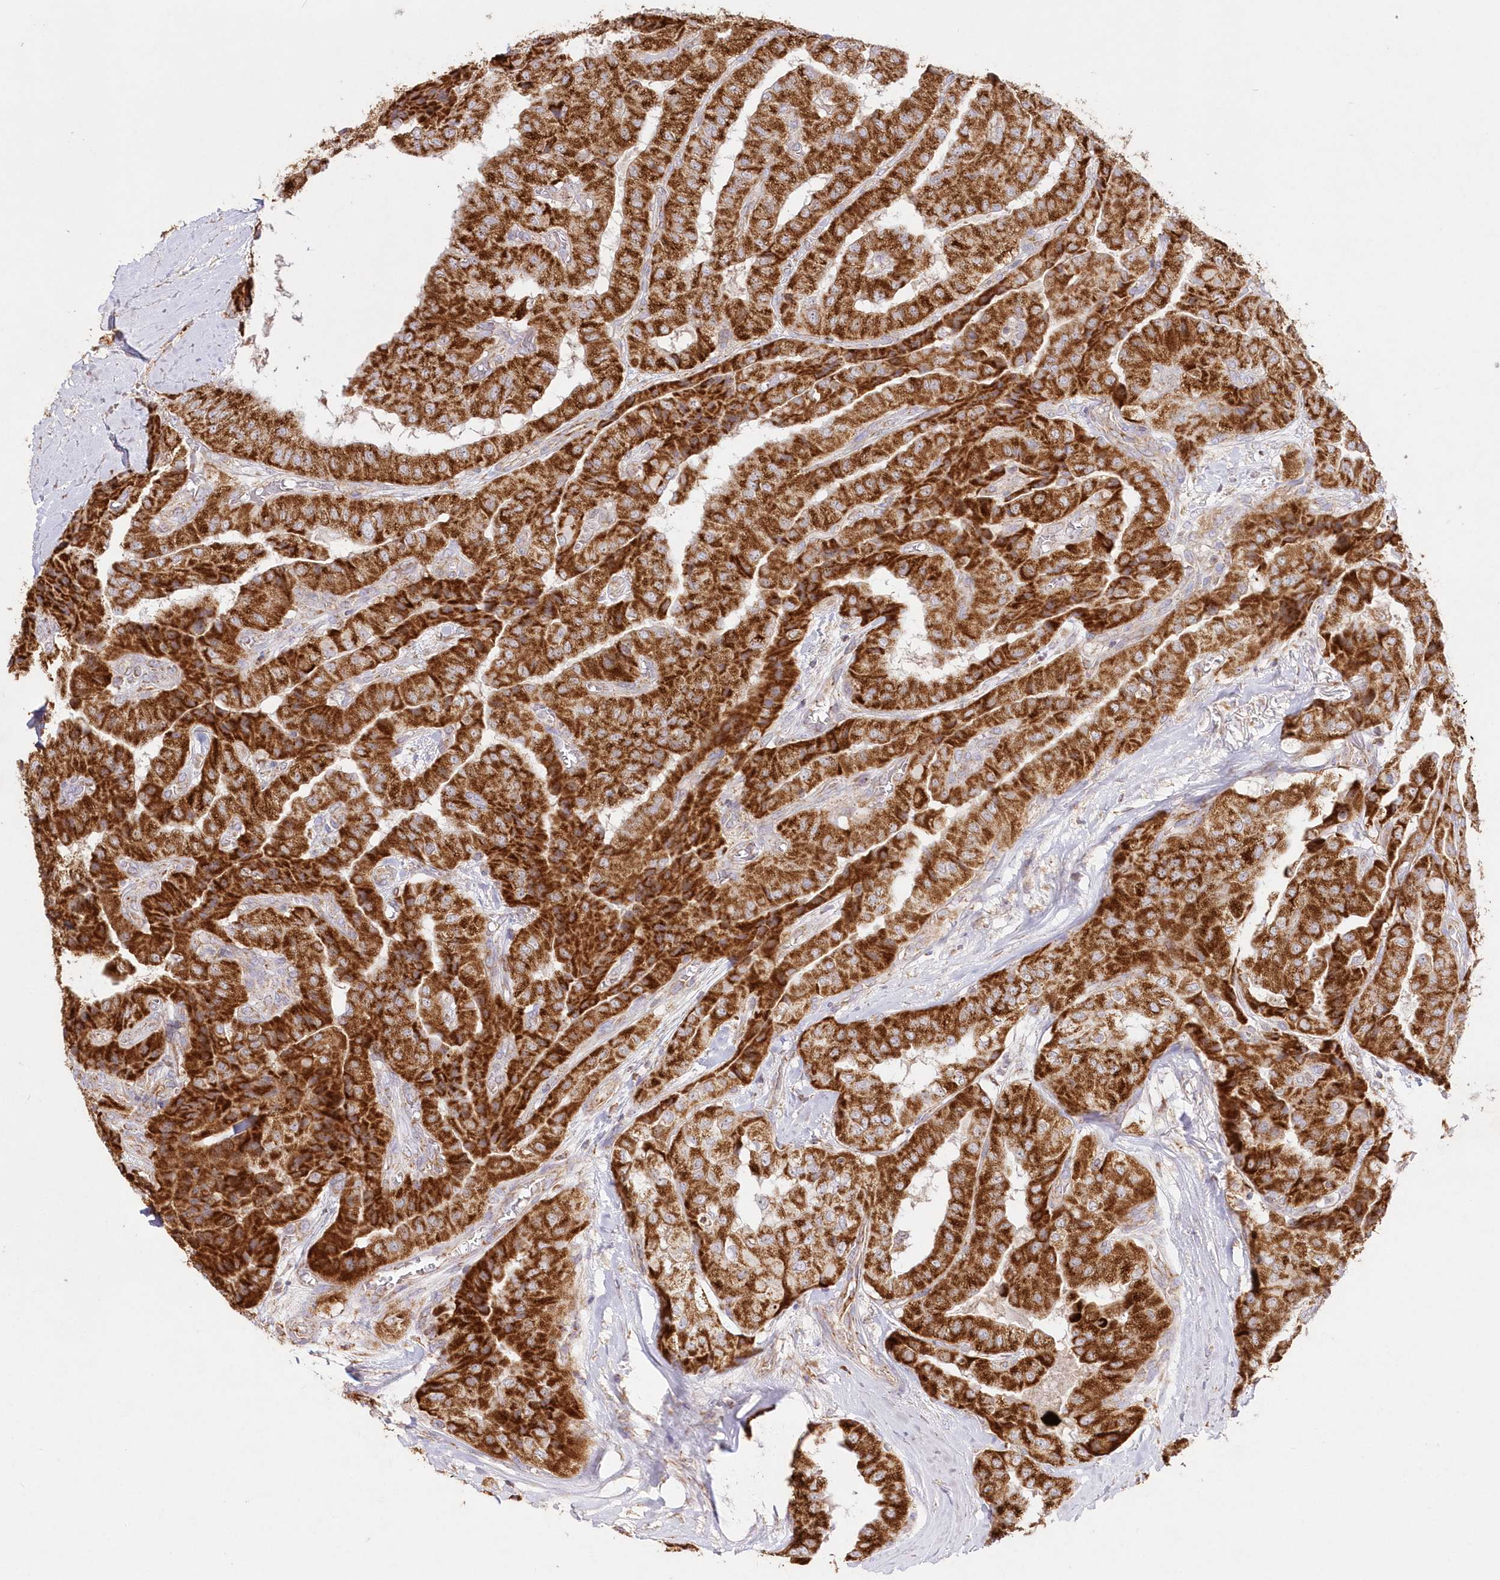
{"staining": {"intensity": "strong", "quantity": ">75%", "location": "cytoplasmic/membranous"}, "tissue": "thyroid cancer", "cell_type": "Tumor cells", "image_type": "cancer", "snomed": [{"axis": "morphology", "description": "Papillary adenocarcinoma, NOS"}, {"axis": "topography", "description": "Thyroid gland"}], "caption": "A brown stain labels strong cytoplasmic/membranous expression of a protein in thyroid papillary adenocarcinoma tumor cells. (Brightfield microscopy of DAB IHC at high magnification).", "gene": "DNA2", "patient": {"sex": "female", "age": 59}}